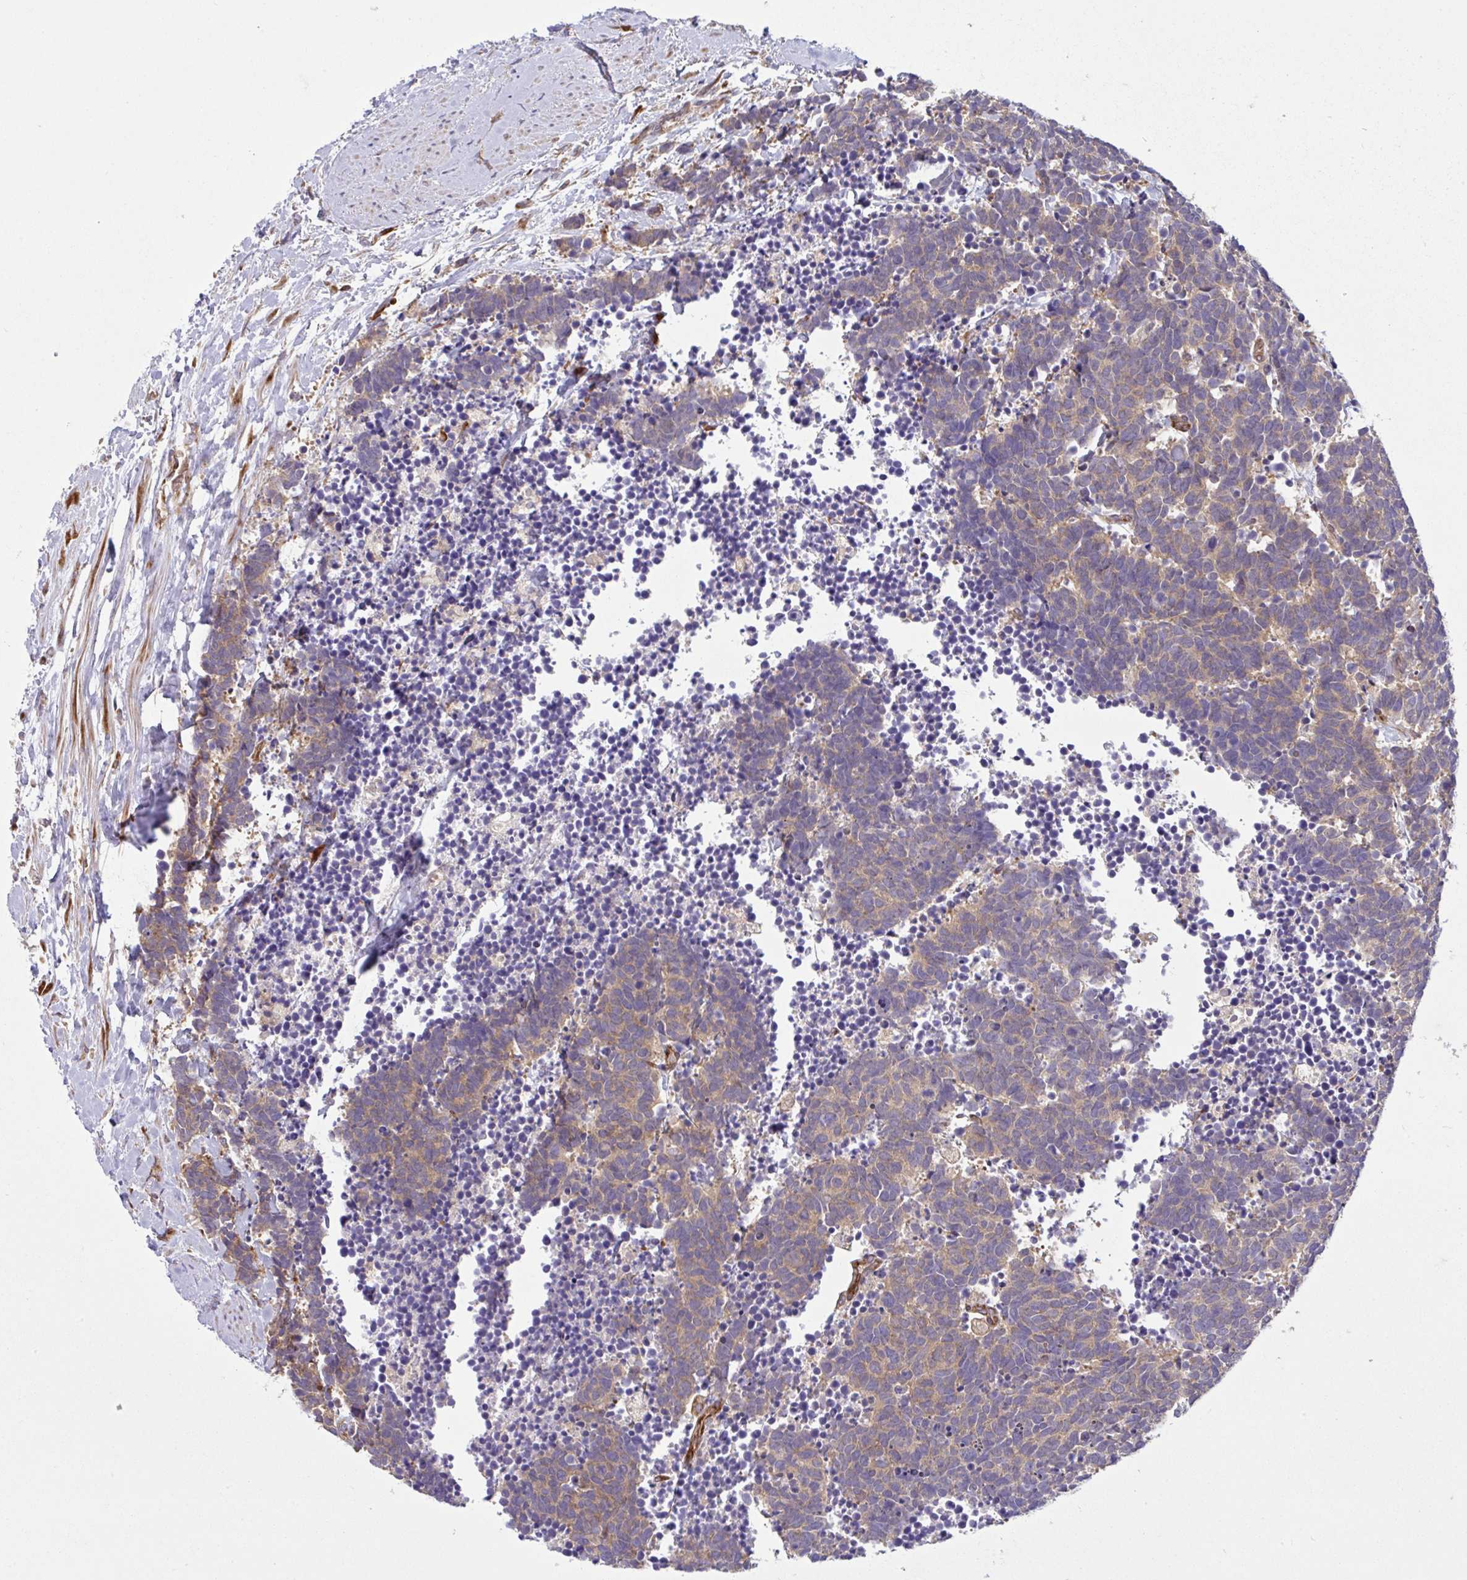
{"staining": {"intensity": "weak", "quantity": ">75%", "location": "cytoplasmic/membranous"}, "tissue": "carcinoid", "cell_type": "Tumor cells", "image_type": "cancer", "snomed": [{"axis": "morphology", "description": "Carcinoma, NOS"}, {"axis": "morphology", "description": "Carcinoid, malignant, NOS"}, {"axis": "topography", "description": "Prostate"}], "caption": "Tumor cells display low levels of weak cytoplasmic/membranous staining in about >75% of cells in human carcinoid (malignant).", "gene": "NTPCR", "patient": {"sex": "male", "age": 57}}